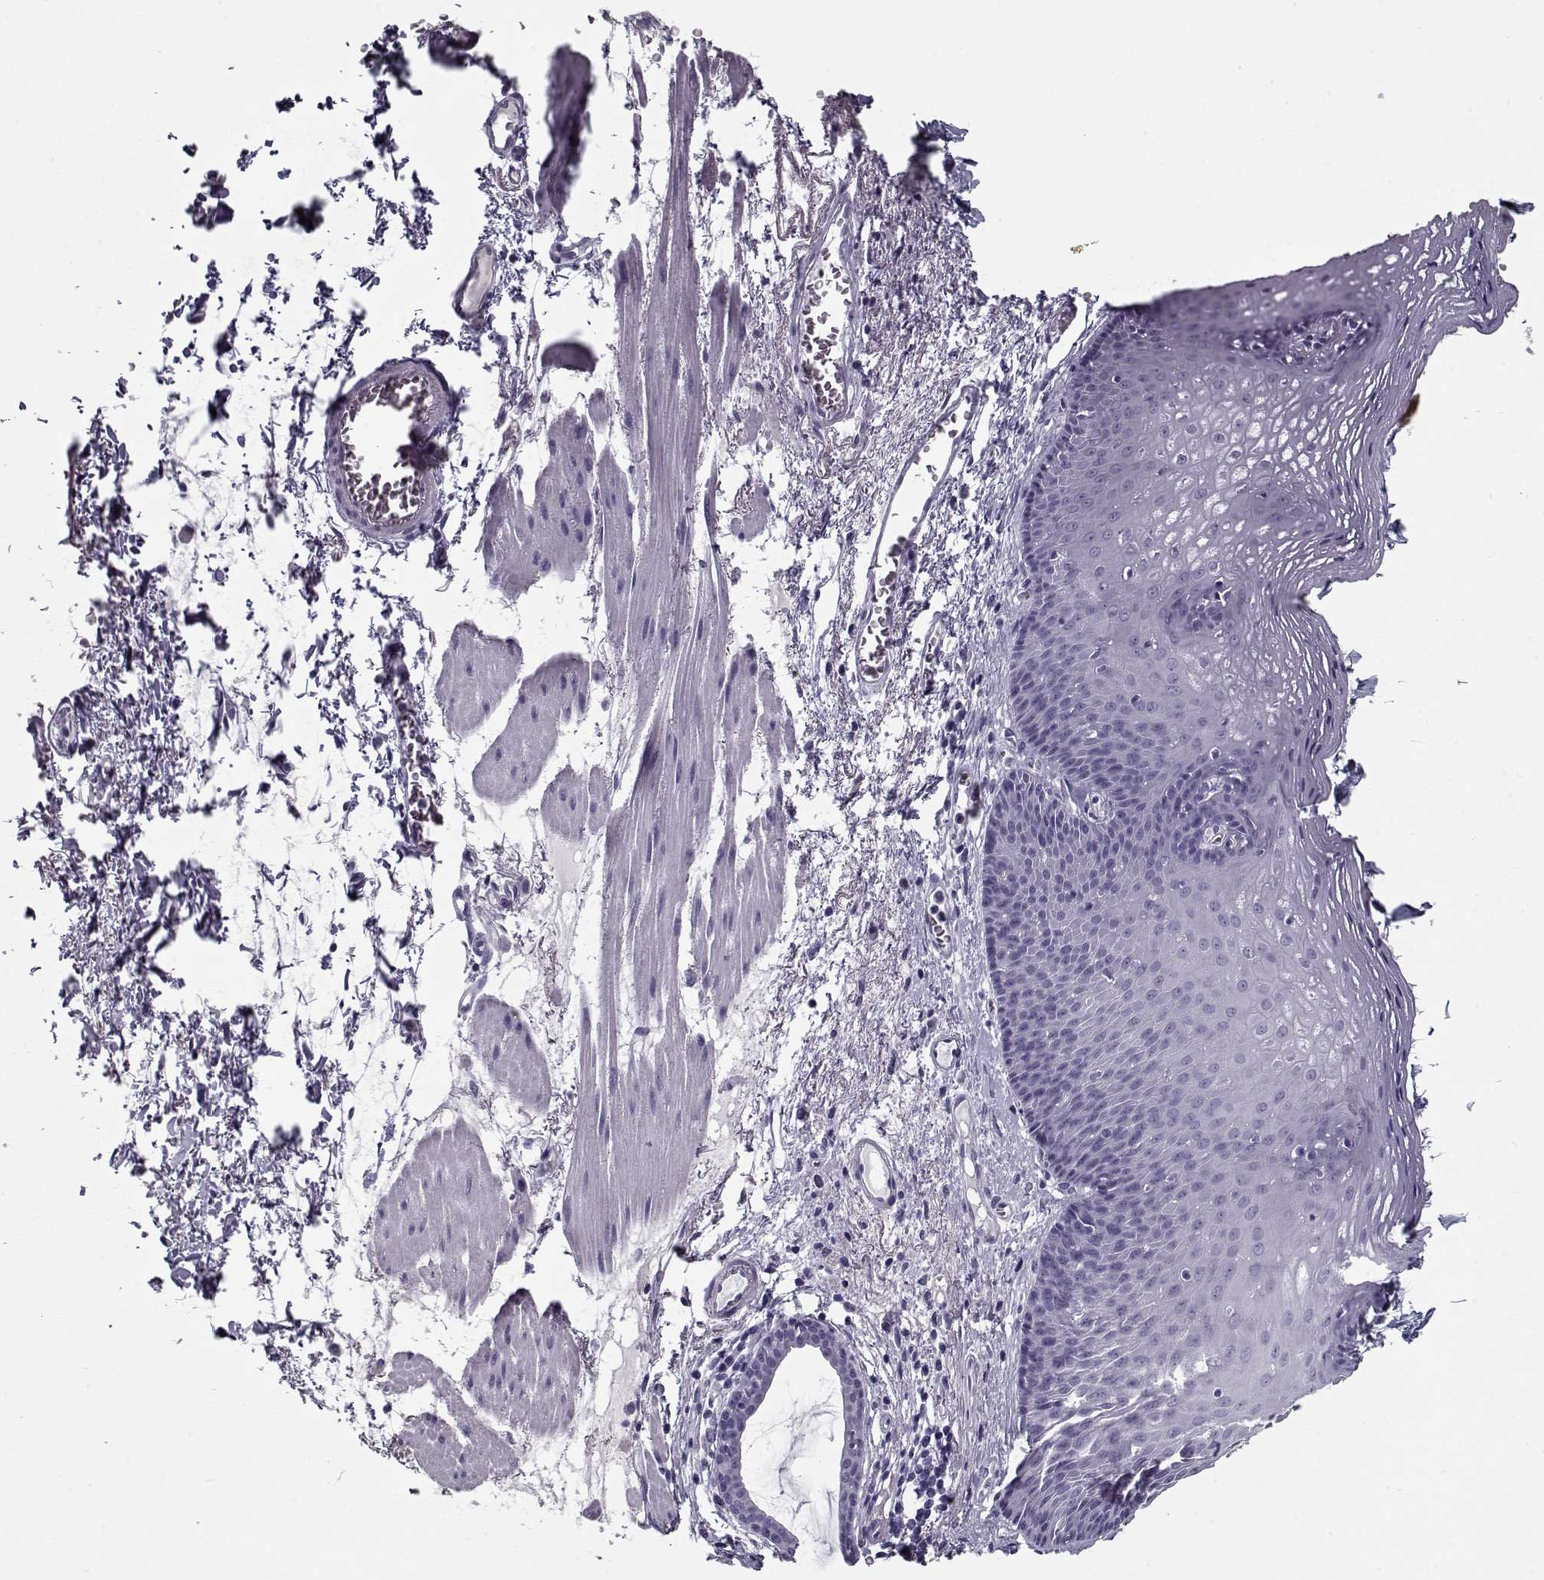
{"staining": {"intensity": "negative", "quantity": "none", "location": "none"}, "tissue": "esophagus", "cell_type": "Squamous epithelial cells", "image_type": "normal", "snomed": [{"axis": "morphology", "description": "Normal tissue, NOS"}, {"axis": "topography", "description": "Esophagus"}], "caption": "This is an immunohistochemistry photomicrograph of benign esophagus. There is no staining in squamous epithelial cells.", "gene": "RNF32", "patient": {"sex": "male", "age": 76}}